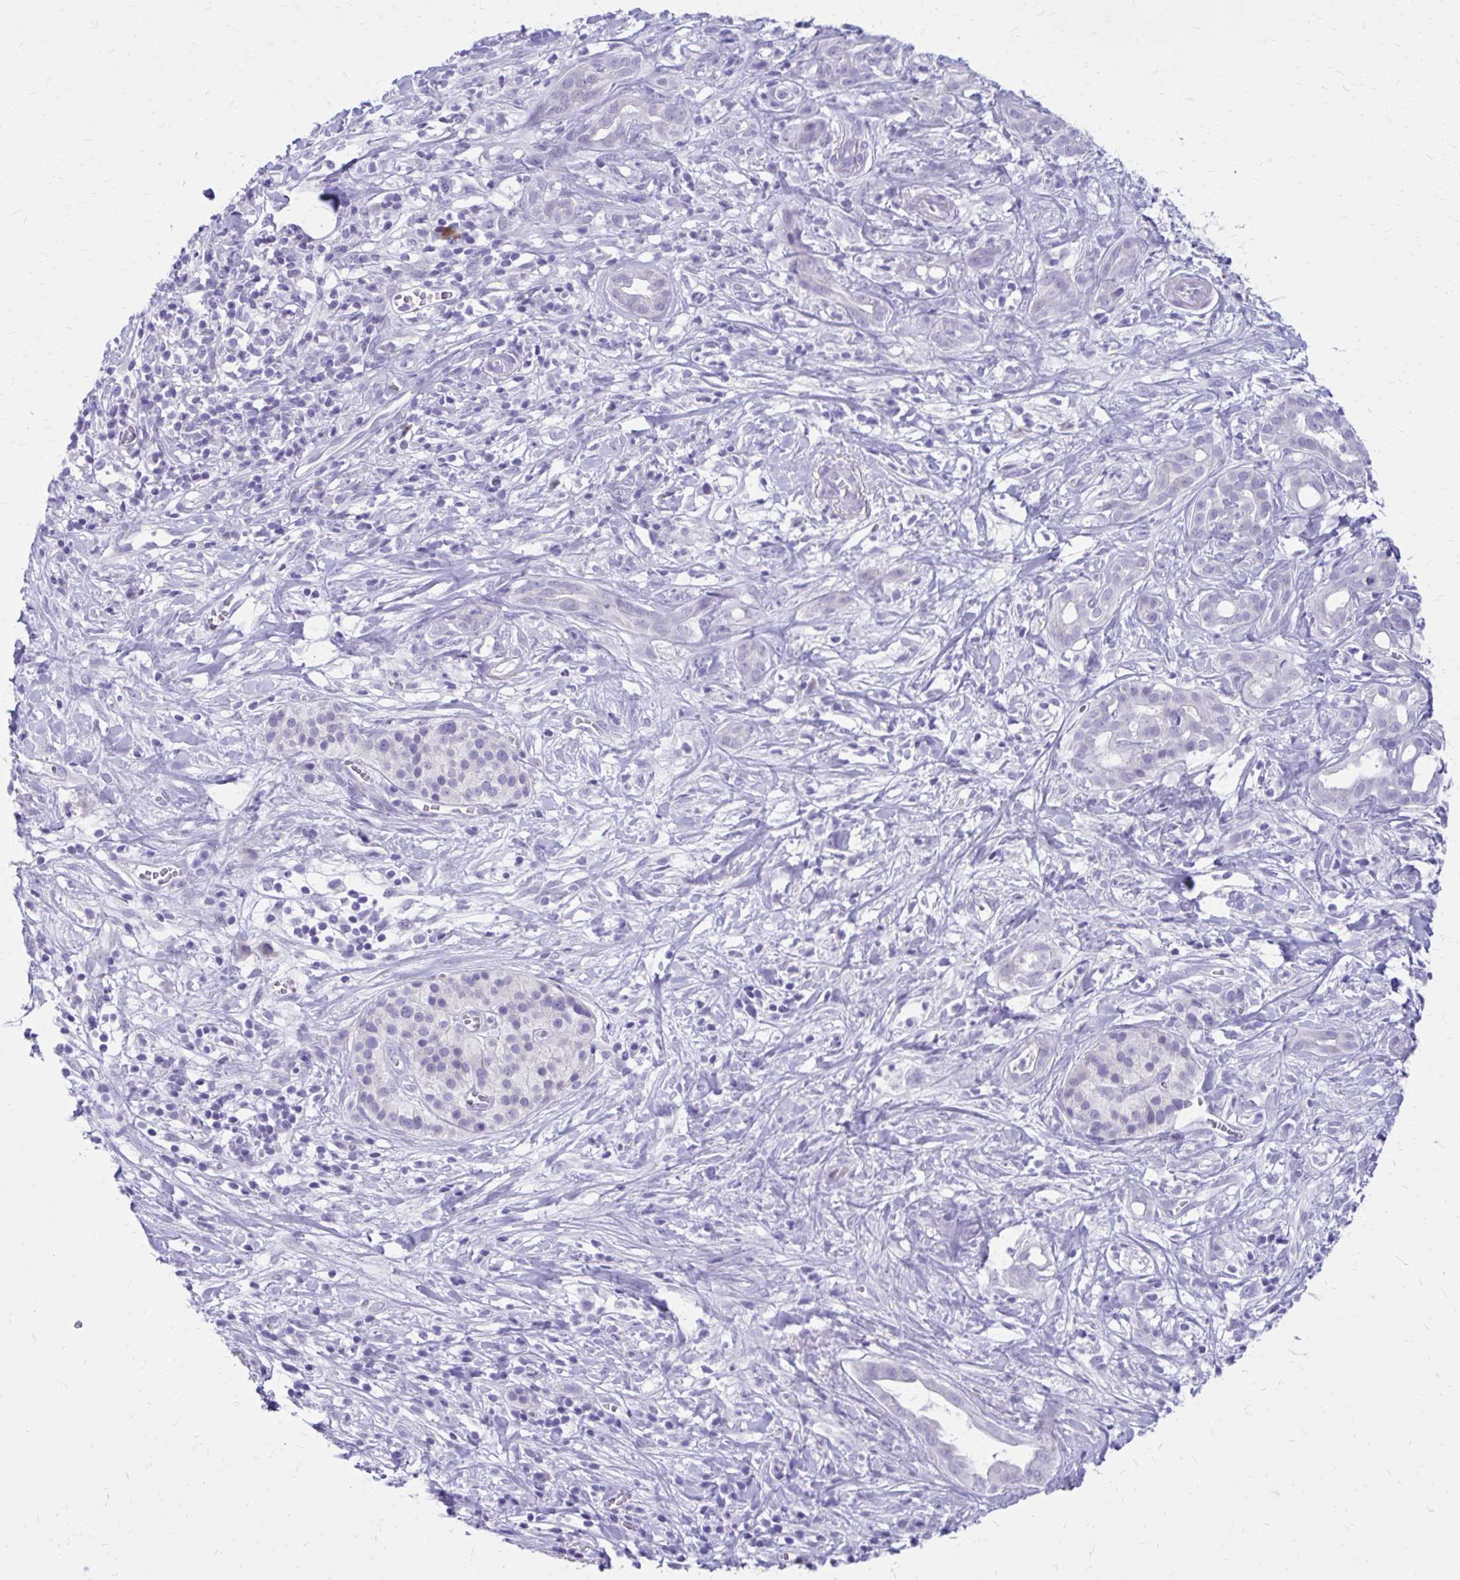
{"staining": {"intensity": "negative", "quantity": "none", "location": "none"}, "tissue": "pancreatic cancer", "cell_type": "Tumor cells", "image_type": "cancer", "snomed": [{"axis": "morphology", "description": "Adenocarcinoma, NOS"}, {"axis": "topography", "description": "Pancreas"}], "caption": "The immunohistochemistry histopathology image has no significant positivity in tumor cells of pancreatic adenocarcinoma tissue. (Immunohistochemistry, brightfield microscopy, high magnification).", "gene": "LCN15", "patient": {"sex": "male", "age": 61}}